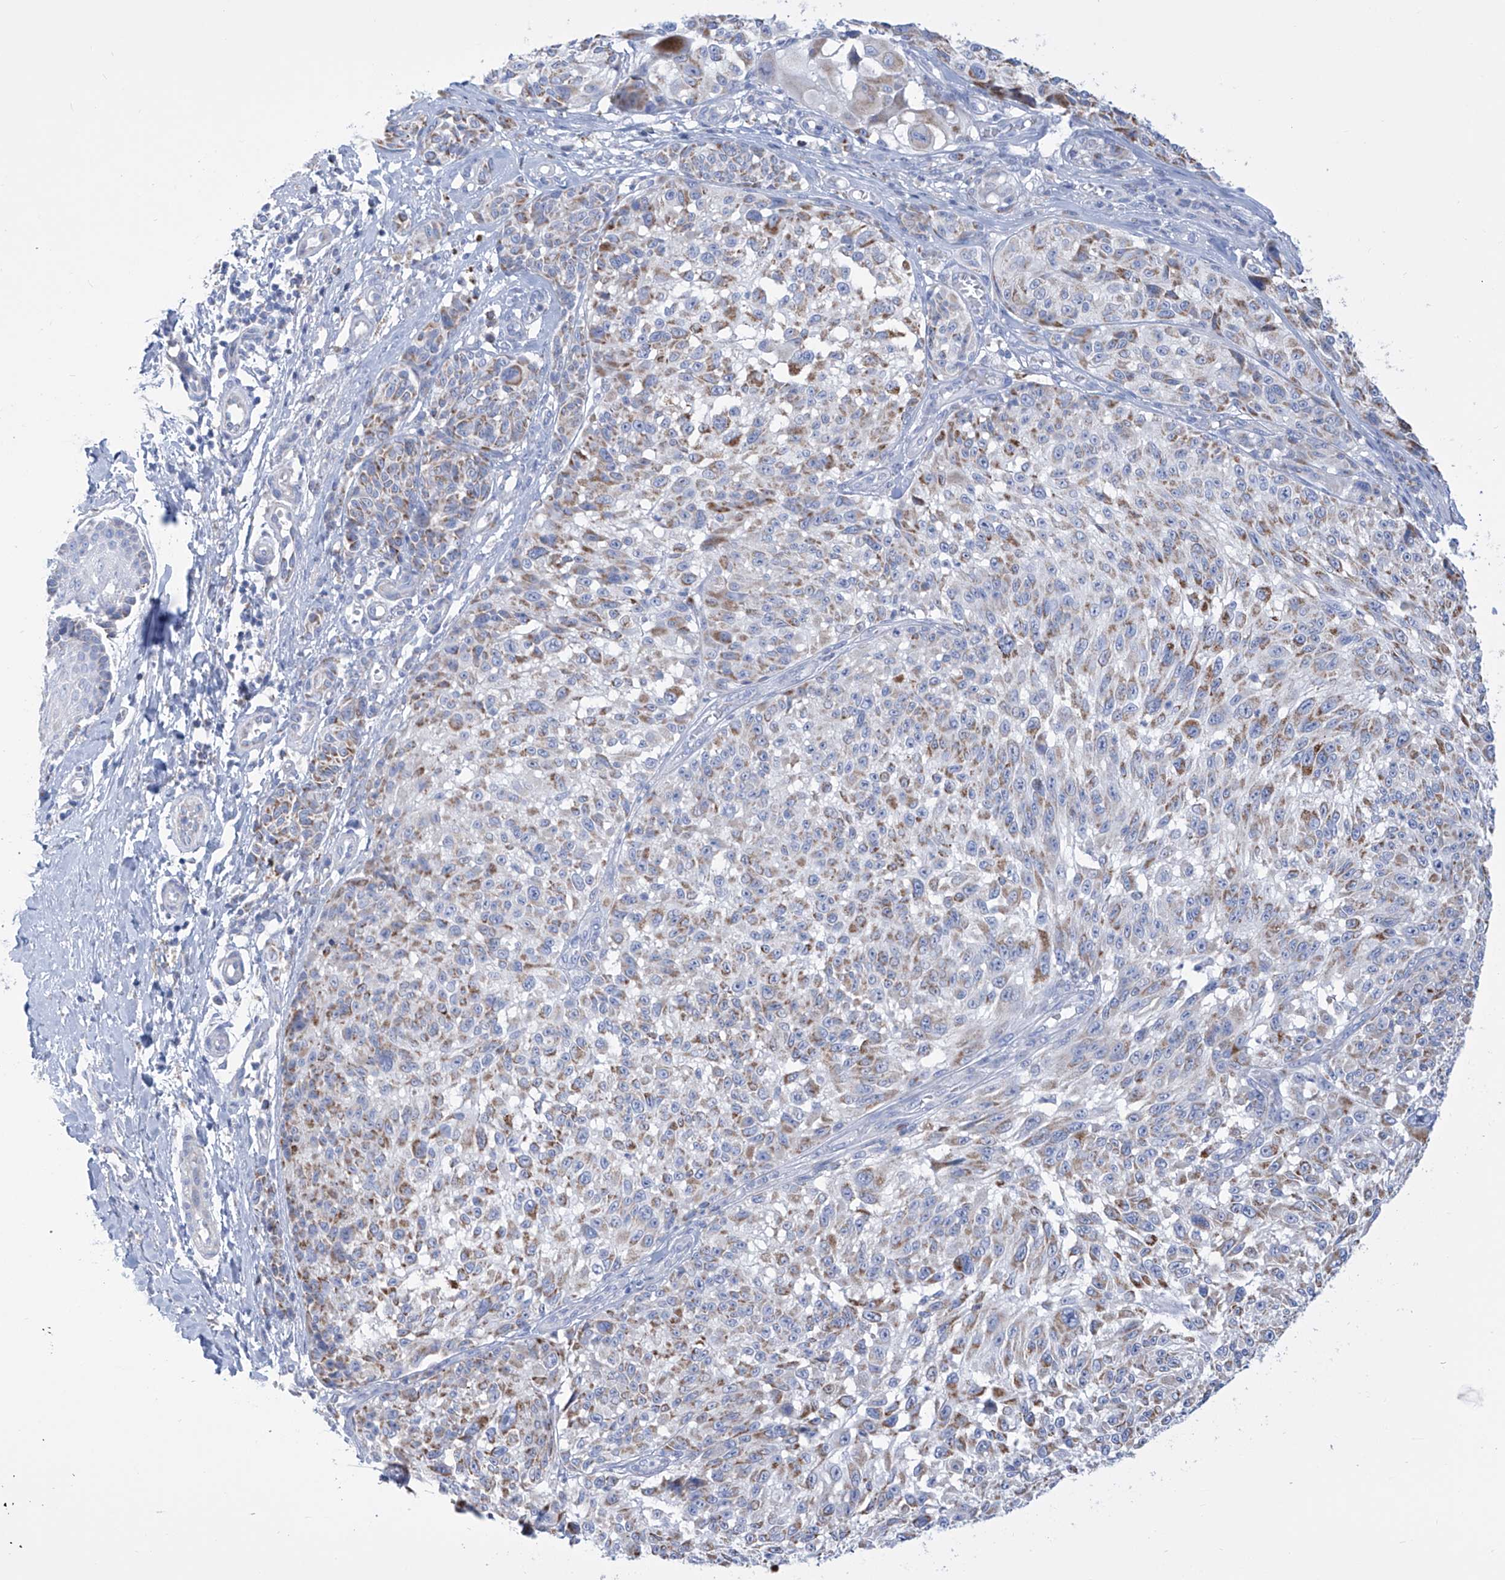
{"staining": {"intensity": "strong", "quantity": "25%-75%", "location": "cytoplasmic/membranous"}, "tissue": "melanoma", "cell_type": "Tumor cells", "image_type": "cancer", "snomed": [{"axis": "morphology", "description": "Malignant melanoma, NOS"}, {"axis": "topography", "description": "Skin"}], "caption": "This micrograph reveals immunohistochemistry (IHC) staining of malignant melanoma, with high strong cytoplasmic/membranous expression in about 25%-75% of tumor cells.", "gene": "ALDH6A1", "patient": {"sex": "male", "age": 83}}